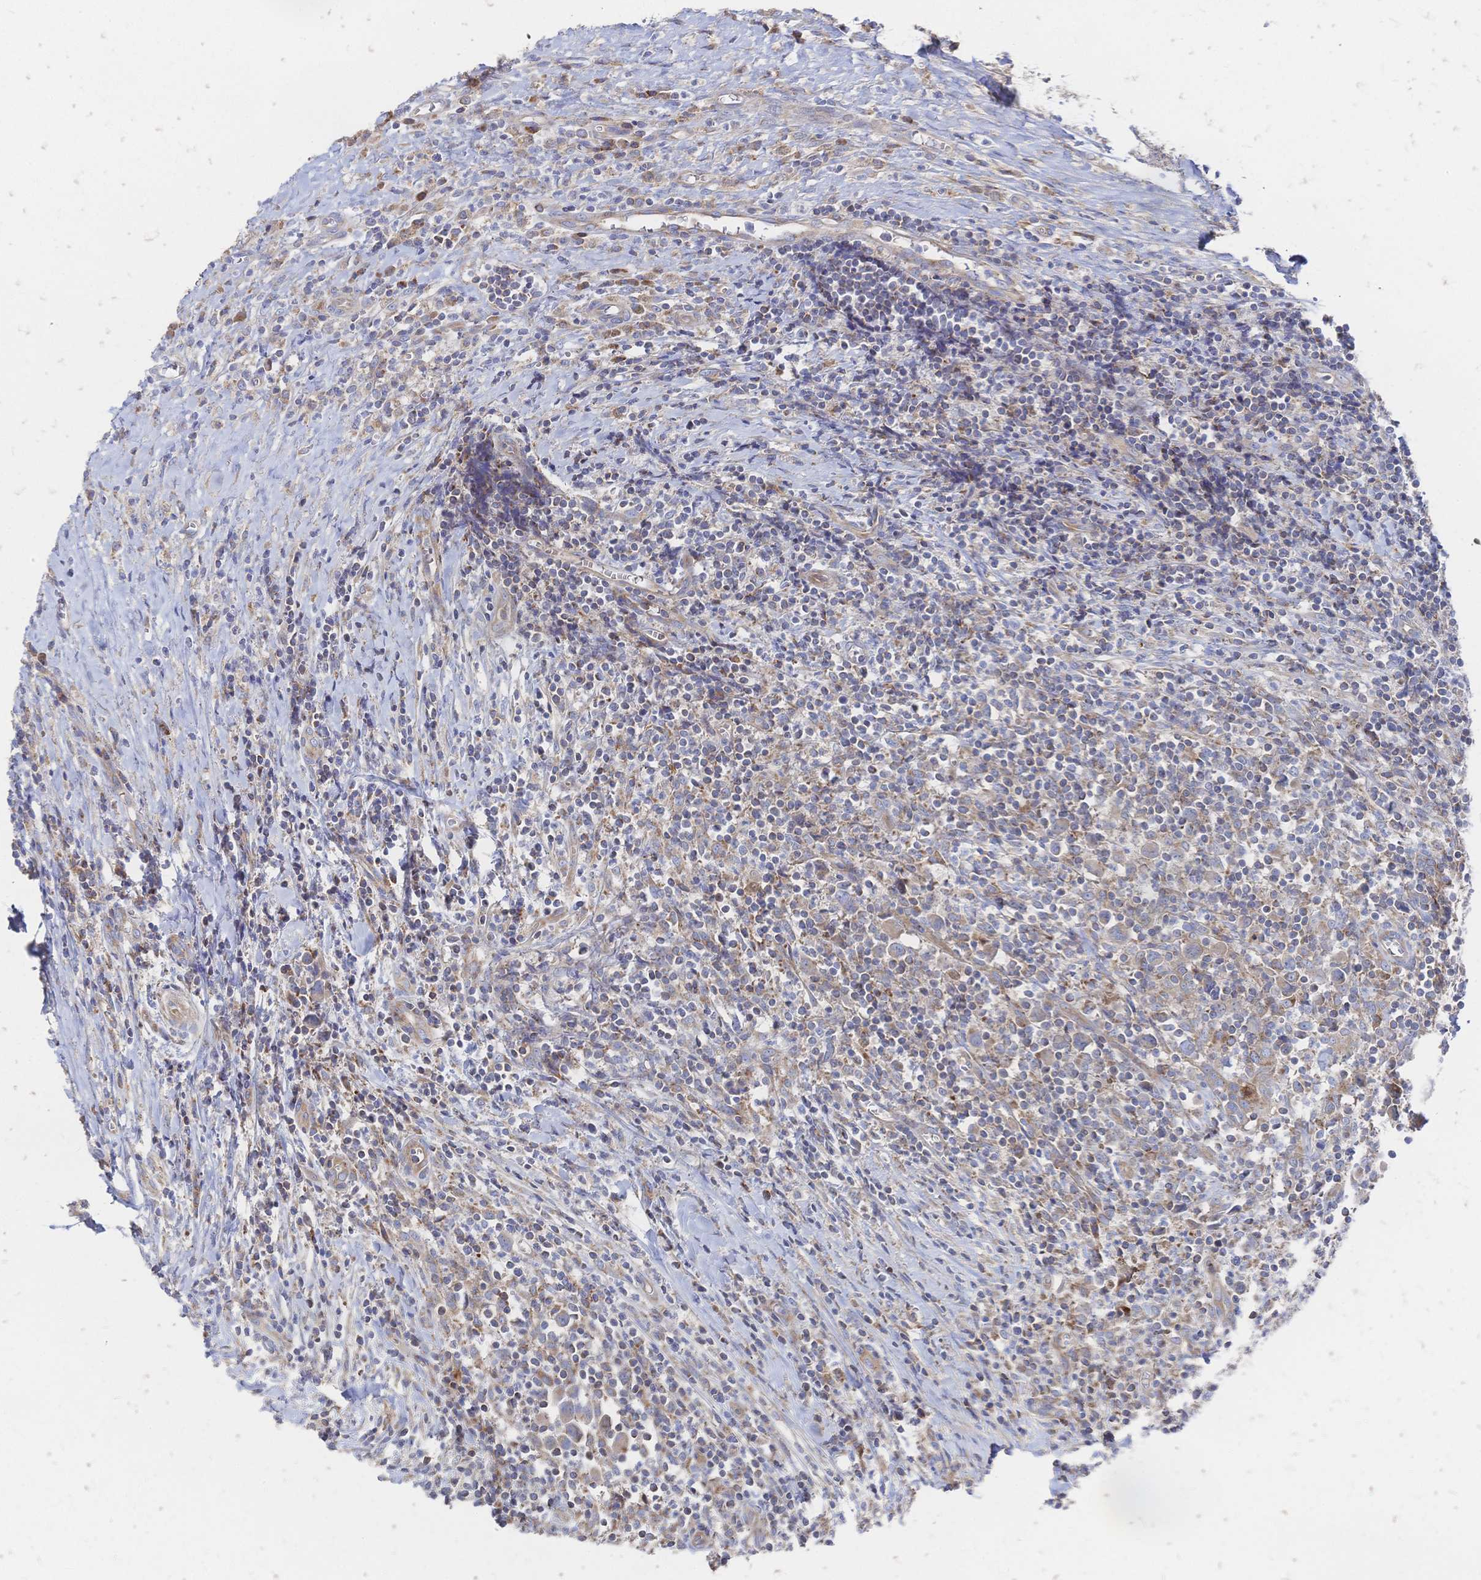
{"staining": {"intensity": "weak", "quantity": "<25%", "location": "cytoplasmic/membranous"}, "tissue": "lymphoma", "cell_type": "Tumor cells", "image_type": "cancer", "snomed": [{"axis": "morphology", "description": "Hodgkin's disease, NOS"}, {"axis": "topography", "description": "Thymus, NOS"}], "caption": "A high-resolution histopathology image shows immunohistochemistry staining of lymphoma, which shows no significant positivity in tumor cells.", "gene": "SORBS1", "patient": {"sex": "female", "age": 17}}